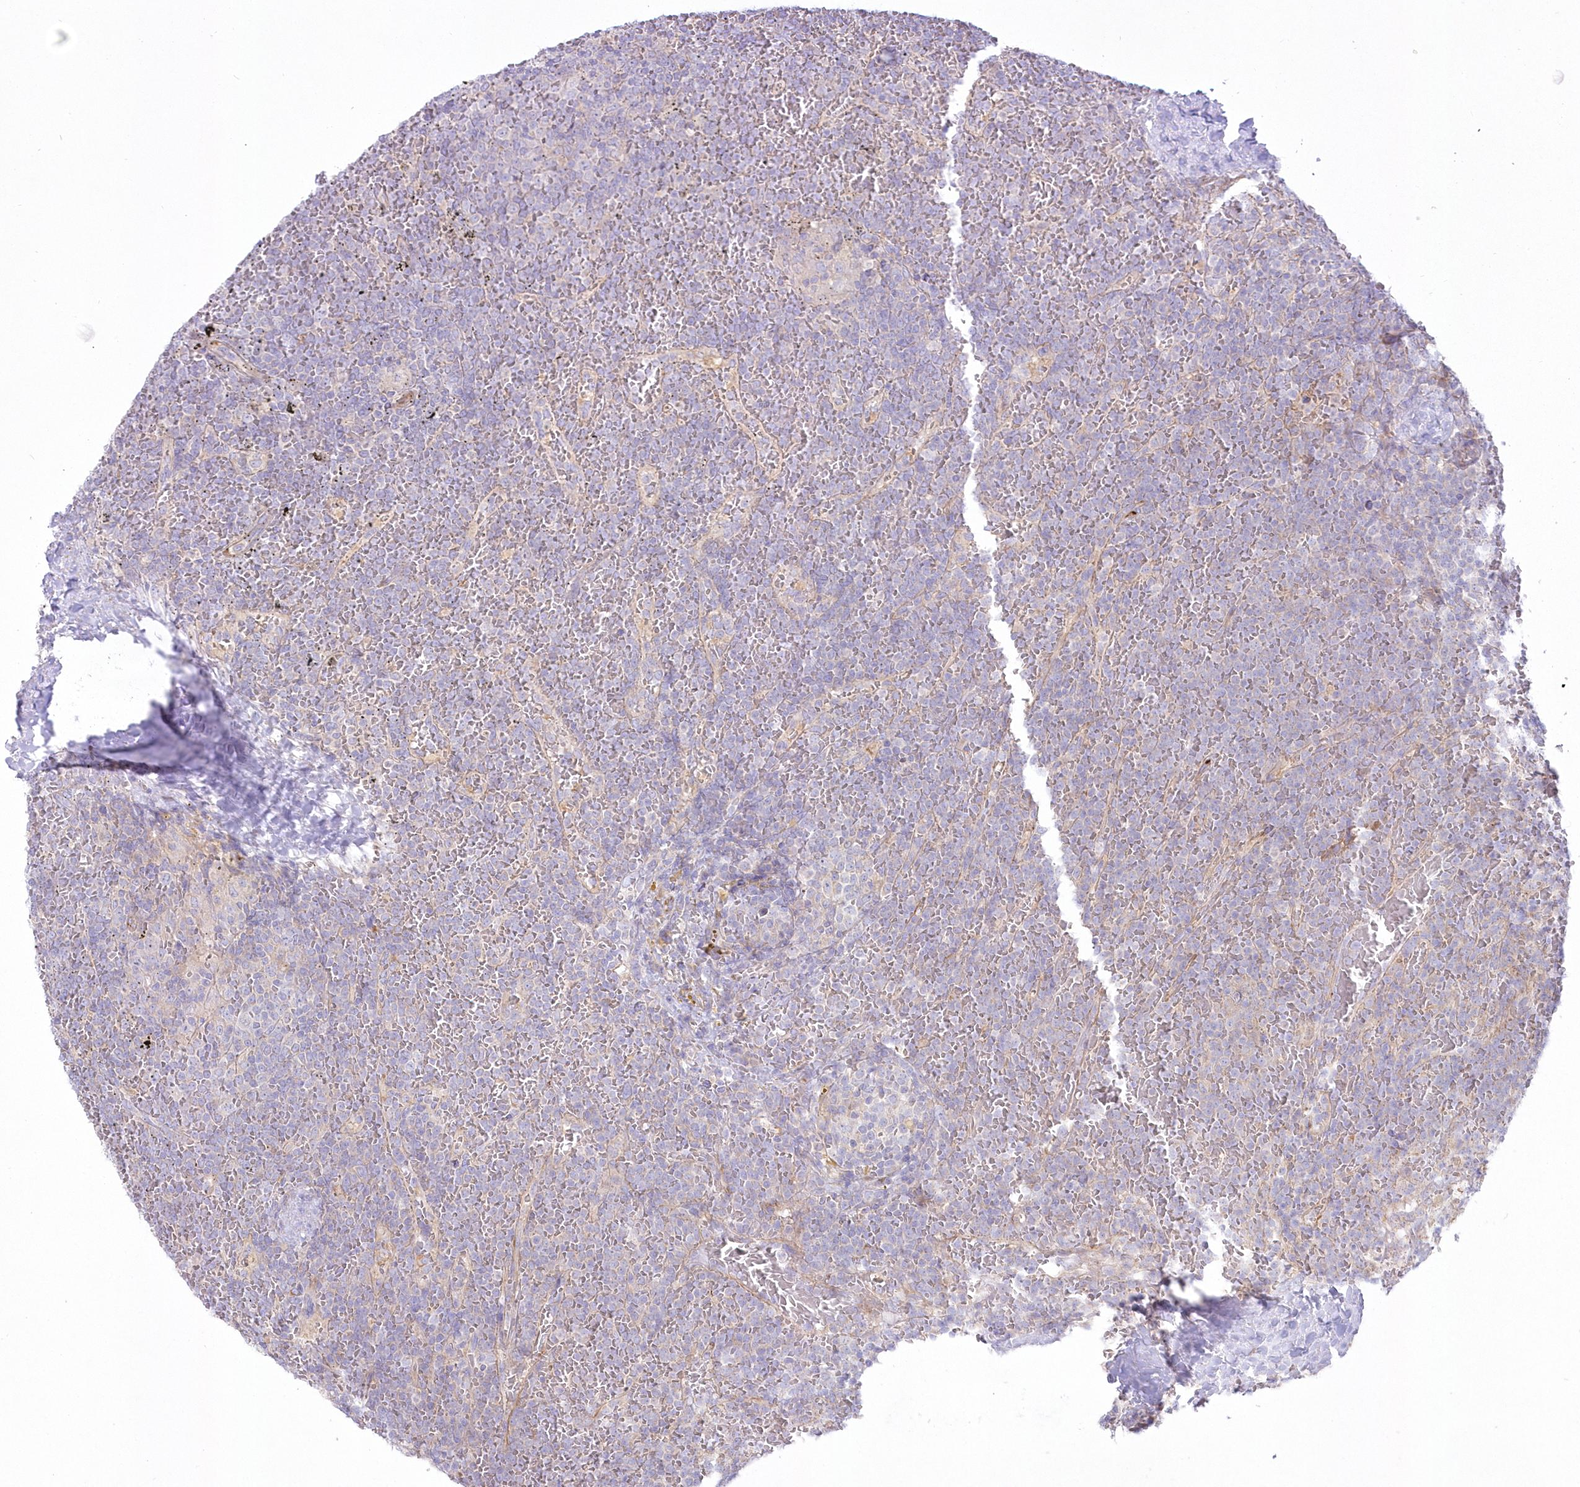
{"staining": {"intensity": "negative", "quantity": "none", "location": "none"}, "tissue": "lymphoma", "cell_type": "Tumor cells", "image_type": "cancer", "snomed": [{"axis": "morphology", "description": "Malignant lymphoma, non-Hodgkin's type, Low grade"}, {"axis": "topography", "description": "Spleen"}], "caption": "This is an immunohistochemistry (IHC) histopathology image of low-grade malignant lymphoma, non-Hodgkin's type. There is no positivity in tumor cells.", "gene": "ZNF843", "patient": {"sex": "female", "age": 19}}